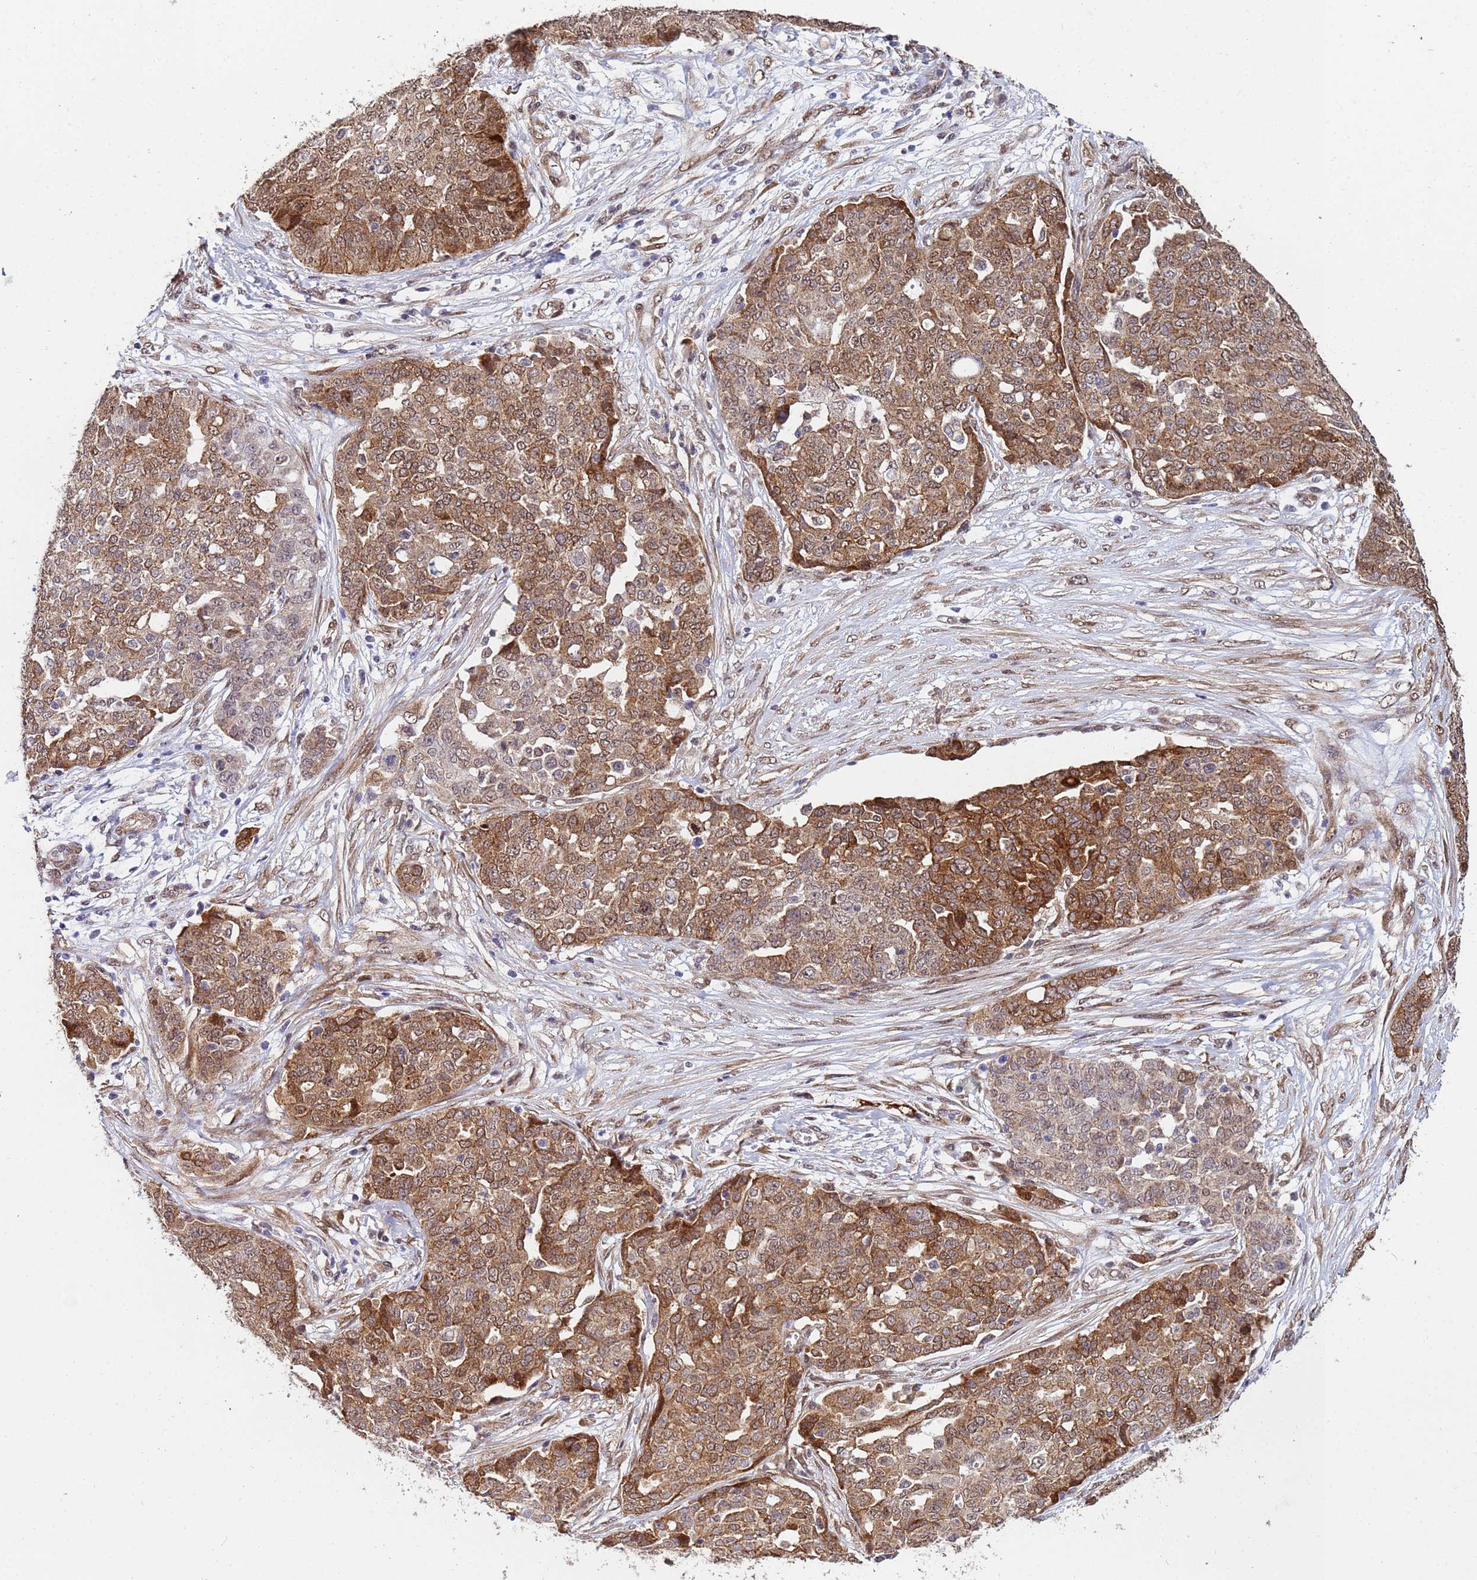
{"staining": {"intensity": "moderate", "quantity": ">75%", "location": "cytoplasmic/membranous,nuclear"}, "tissue": "ovarian cancer", "cell_type": "Tumor cells", "image_type": "cancer", "snomed": [{"axis": "morphology", "description": "Cystadenocarcinoma, serous, NOS"}, {"axis": "topography", "description": "Soft tissue"}, {"axis": "topography", "description": "Ovary"}], "caption": "Moderate cytoplasmic/membranous and nuclear protein expression is identified in about >75% of tumor cells in ovarian cancer (serous cystadenocarcinoma).", "gene": "TRIP6", "patient": {"sex": "female", "age": 57}}